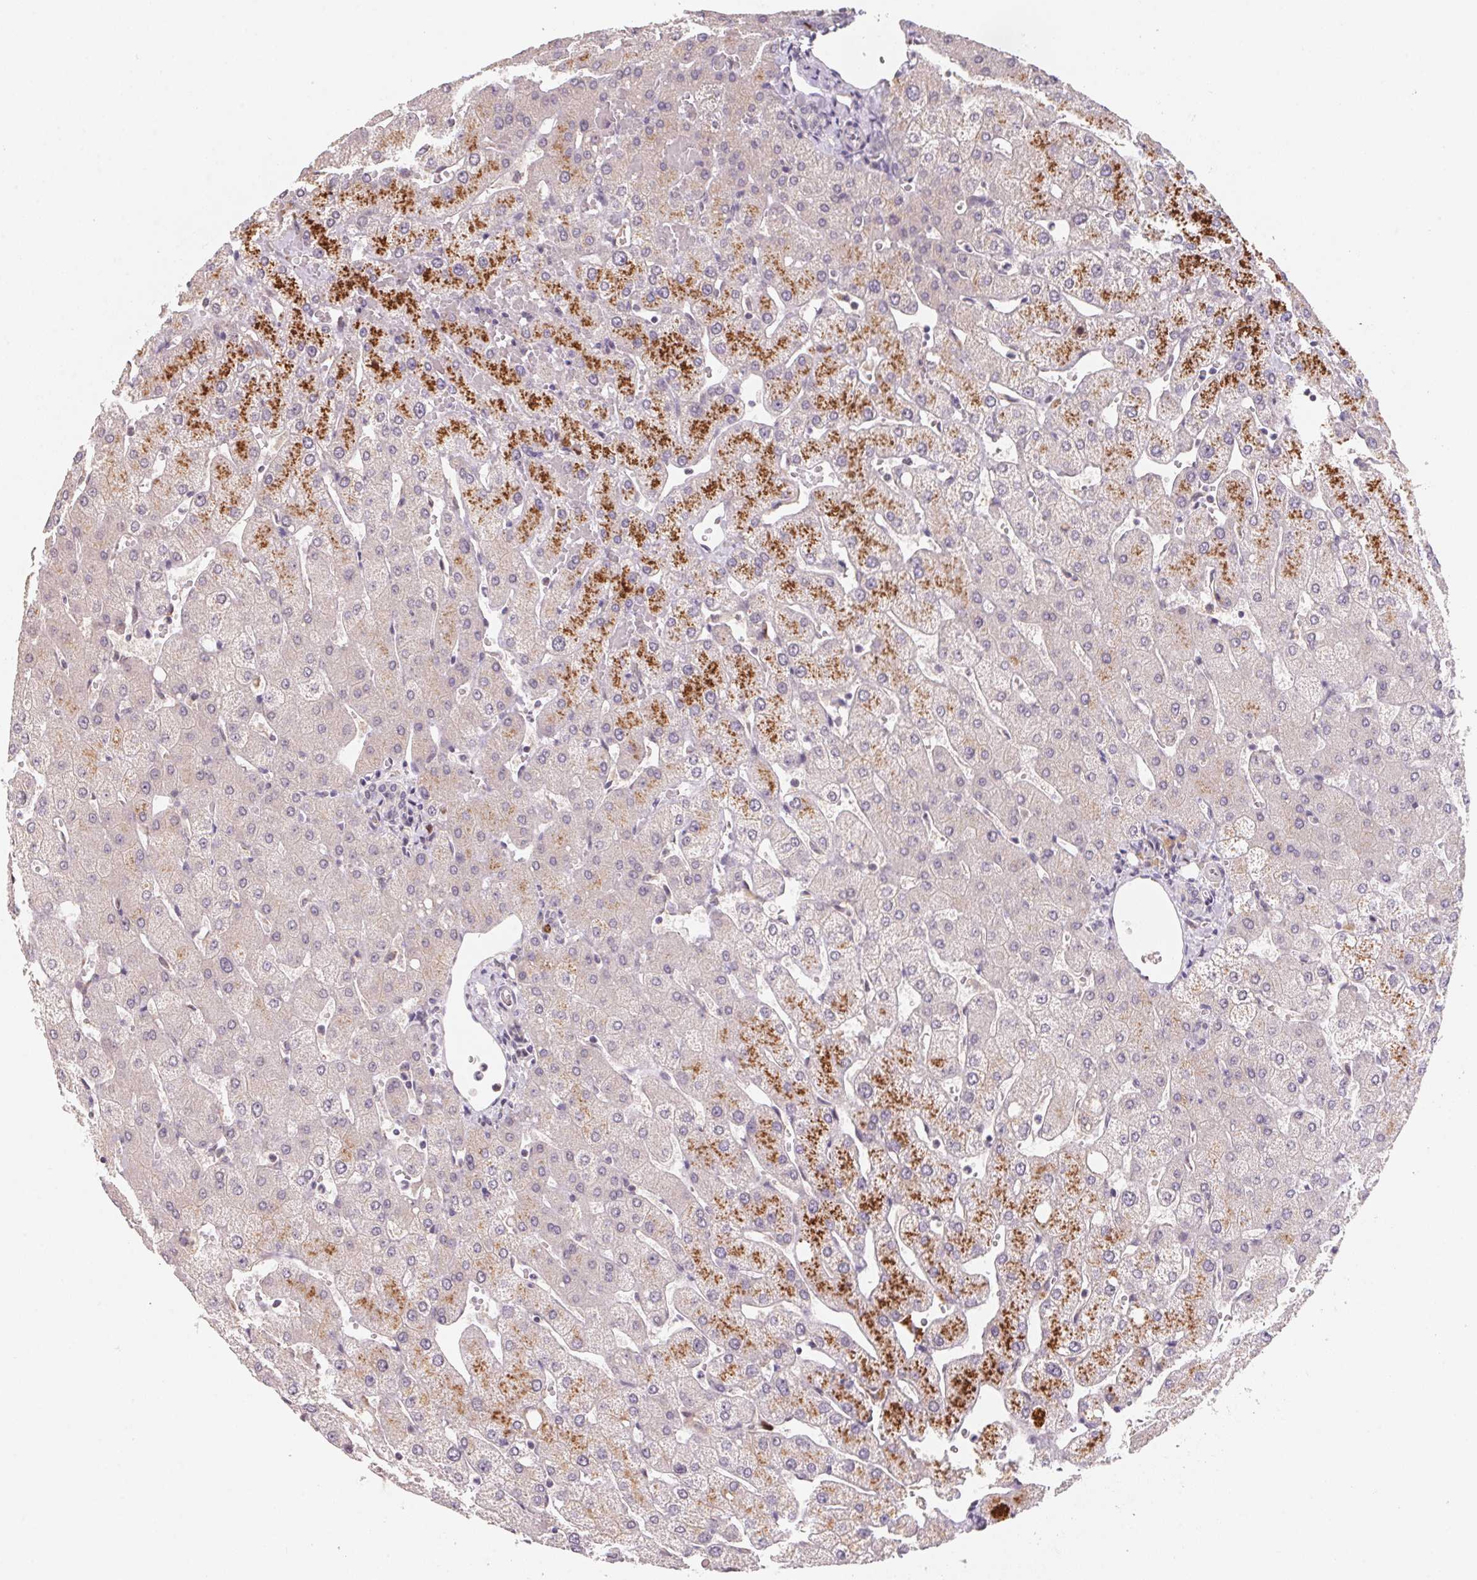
{"staining": {"intensity": "negative", "quantity": "none", "location": "none"}, "tissue": "liver", "cell_type": "Cholangiocytes", "image_type": "normal", "snomed": [{"axis": "morphology", "description": "Normal tissue, NOS"}, {"axis": "topography", "description": "Liver"}], "caption": "Cholangiocytes show no significant protein staining in normal liver.", "gene": "KIFC1", "patient": {"sex": "female", "age": 54}}